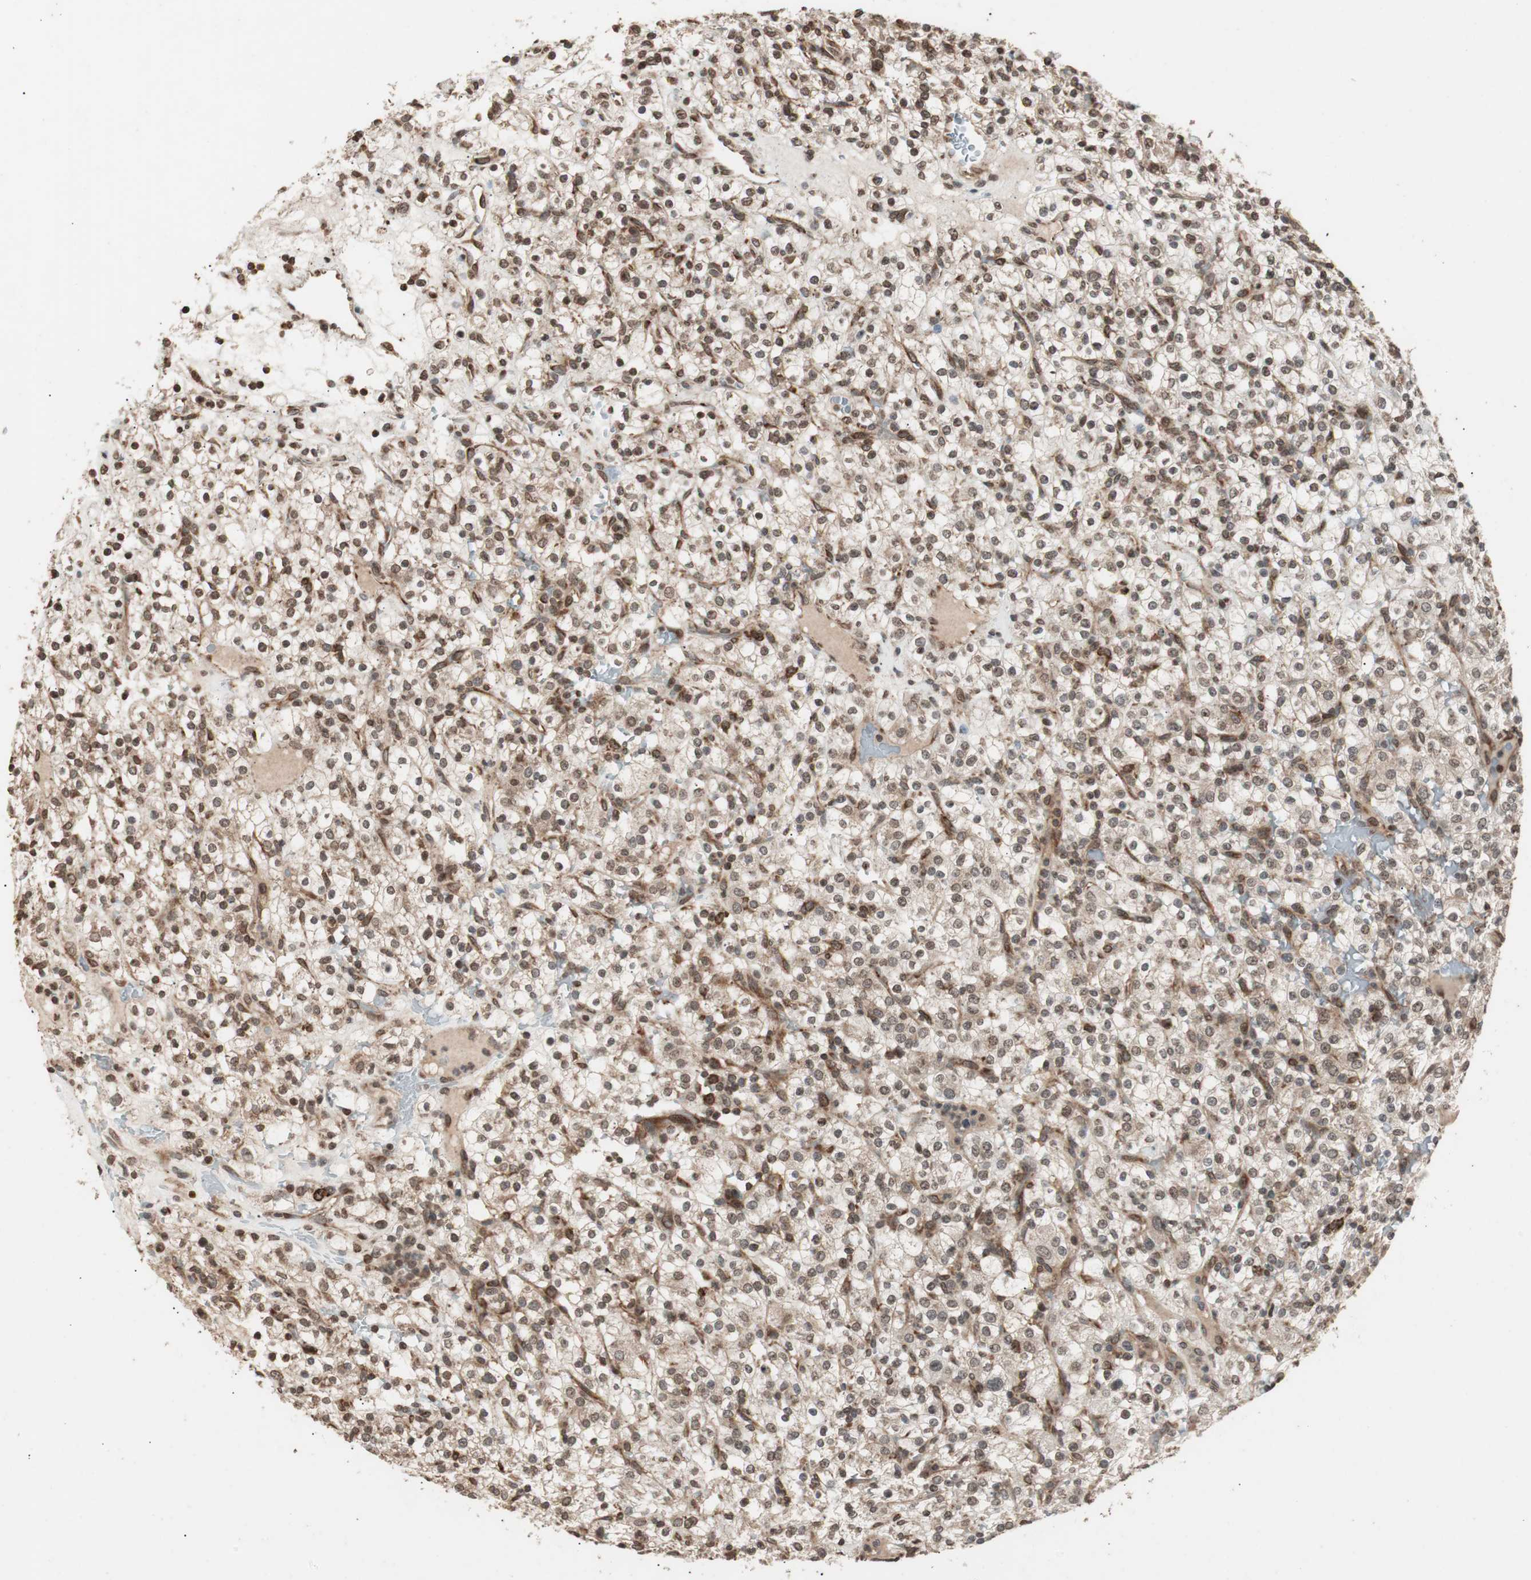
{"staining": {"intensity": "moderate", "quantity": "25%-75%", "location": "nuclear"}, "tissue": "renal cancer", "cell_type": "Tumor cells", "image_type": "cancer", "snomed": [{"axis": "morphology", "description": "Normal tissue, NOS"}, {"axis": "morphology", "description": "Adenocarcinoma, NOS"}, {"axis": "topography", "description": "Kidney"}], "caption": "Protein expression analysis of human renal cancer (adenocarcinoma) reveals moderate nuclear positivity in about 25%-75% of tumor cells.", "gene": "ZFC3H1", "patient": {"sex": "female", "age": 72}}